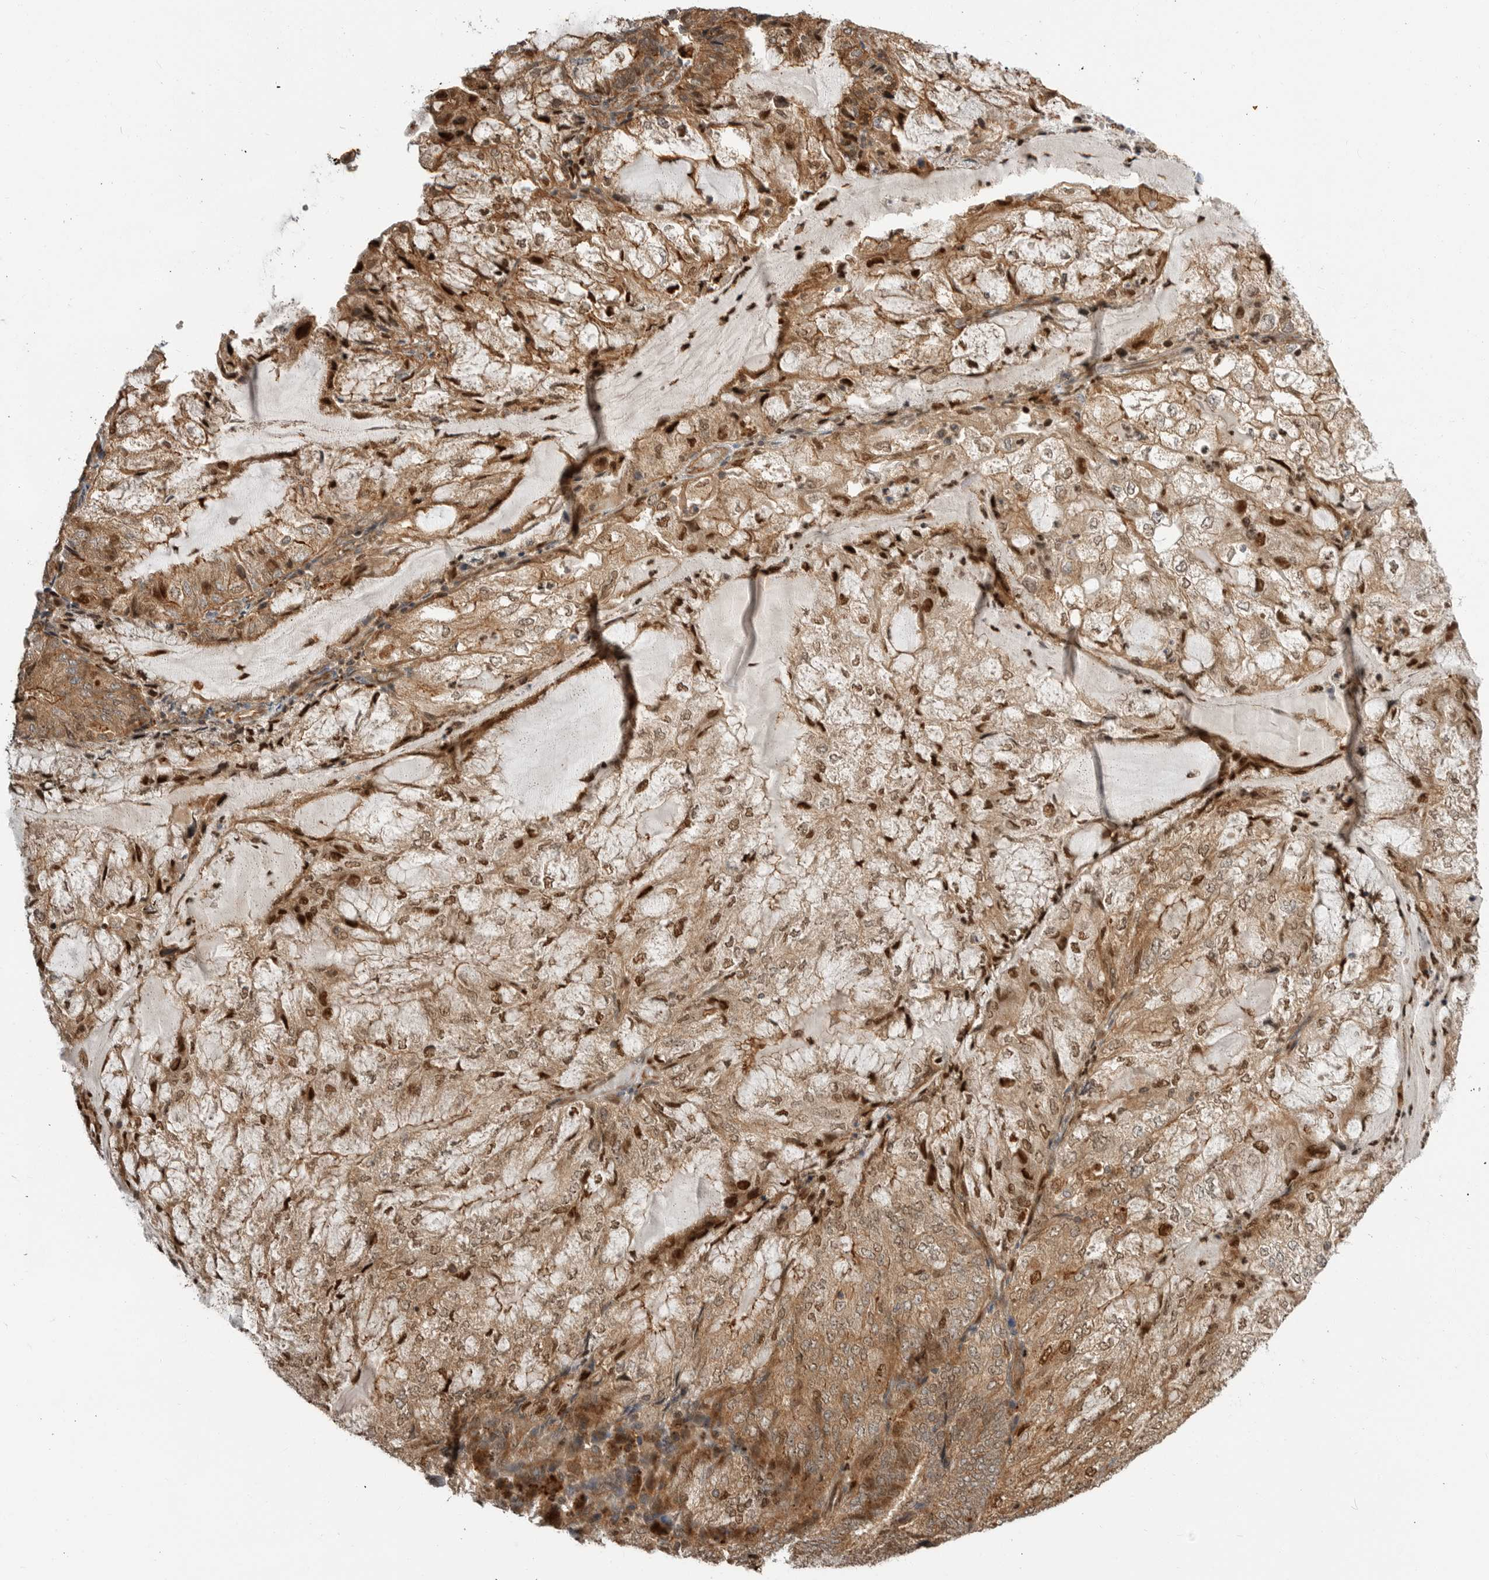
{"staining": {"intensity": "moderate", "quantity": ">75%", "location": "cytoplasmic/membranous,nuclear"}, "tissue": "endometrial cancer", "cell_type": "Tumor cells", "image_type": "cancer", "snomed": [{"axis": "morphology", "description": "Adenocarcinoma, NOS"}, {"axis": "topography", "description": "Endometrium"}], "caption": "Moderate cytoplasmic/membranous and nuclear protein positivity is appreciated in approximately >75% of tumor cells in endometrial cancer.", "gene": "STRAP", "patient": {"sex": "female", "age": 81}}